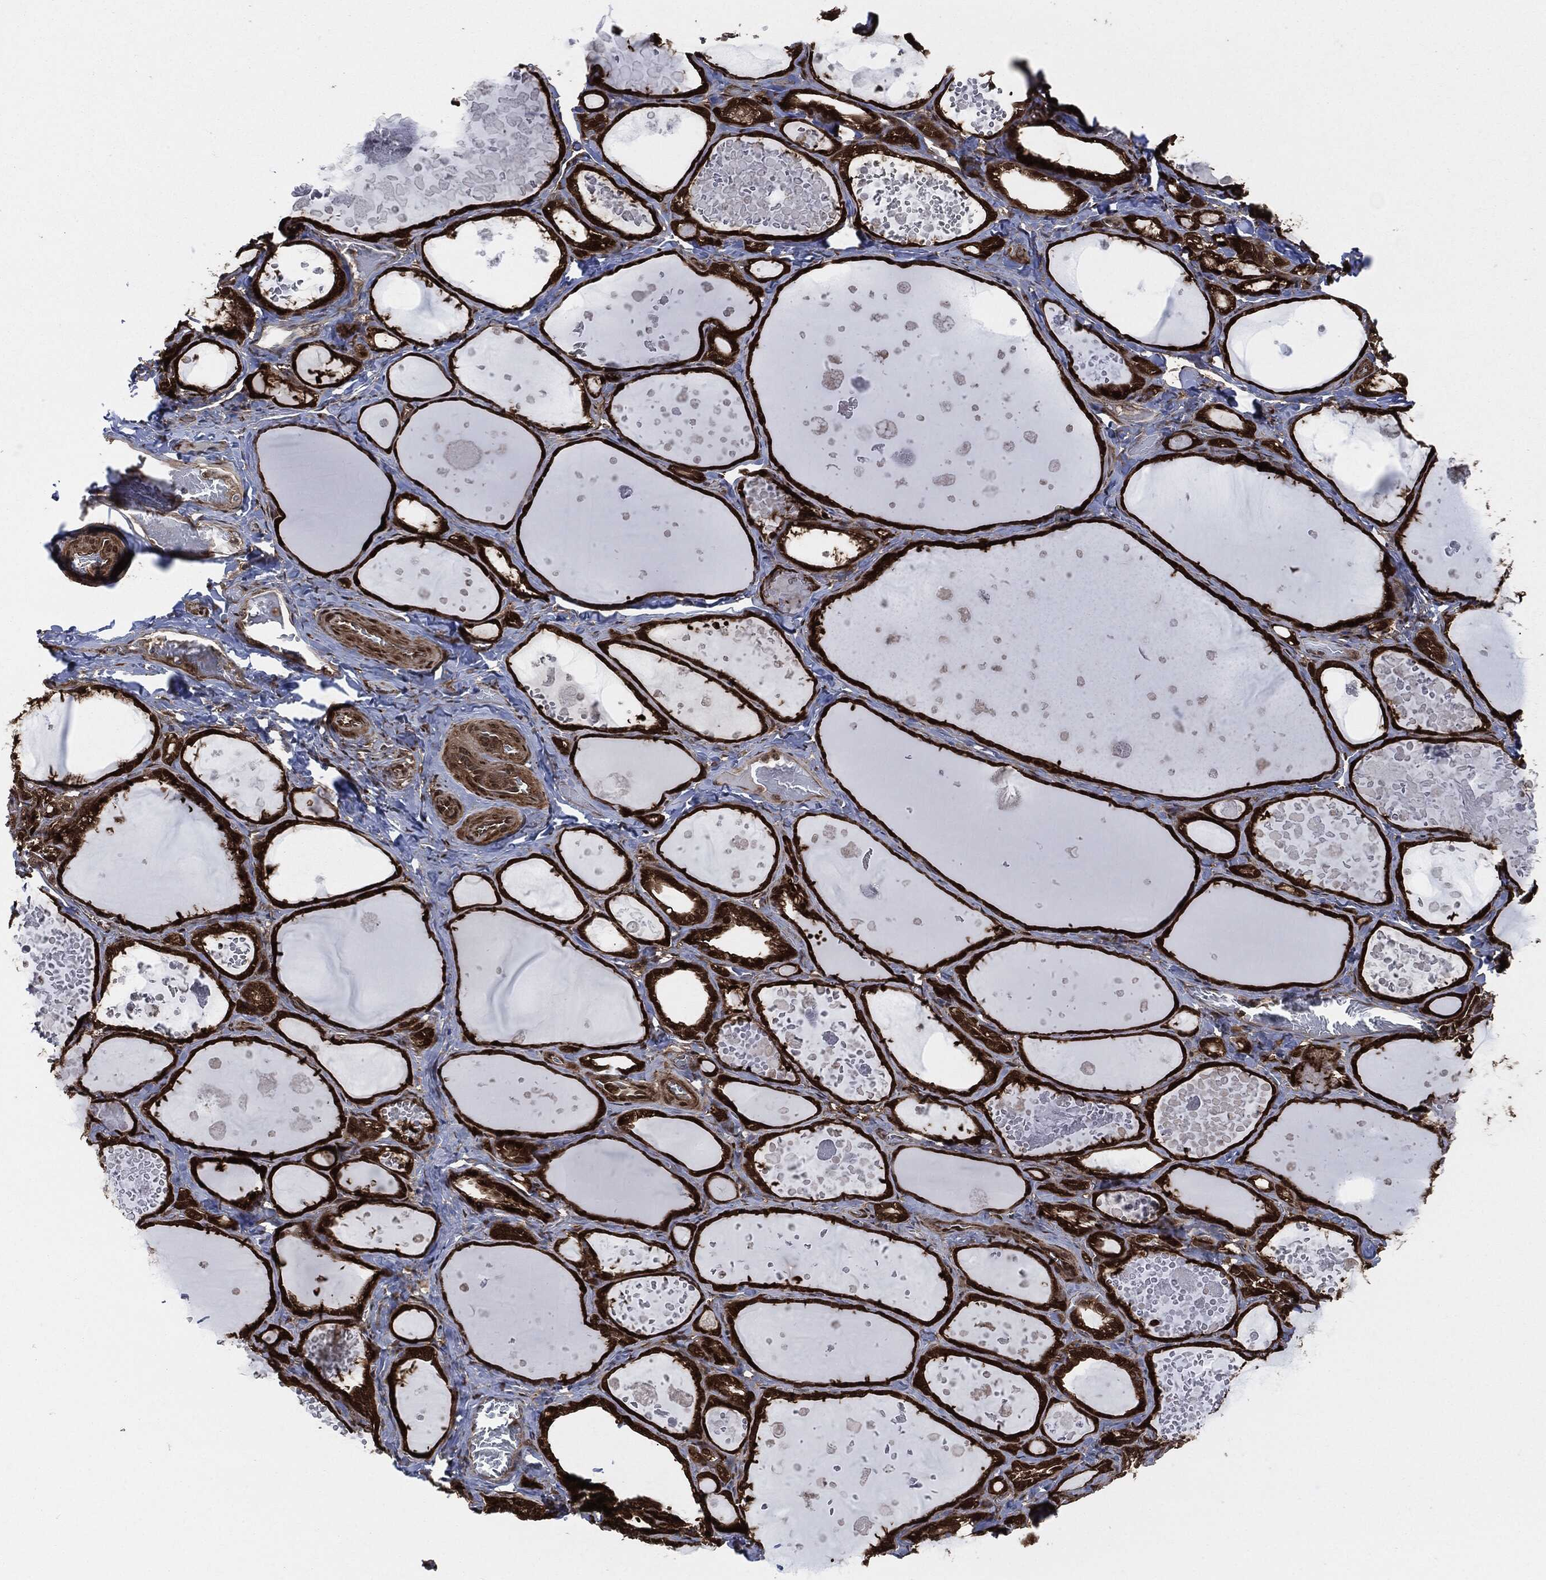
{"staining": {"intensity": "strong", "quantity": ">75%", "location": "cytoplasmic/membranous,nuclear"}, "tissue": "thyroid gland", "cell_type": "Glandular cells", "image_type": "normal", "snomed": [{"axis": "morphology", "description": "Normal tissue, NOS"}, {"axis": "topography", "description": "Thyroid gland"}], "caption": "Thyroid gland stained with DAB immunohistochemistry shows high levels of strong cytoplasmic/membranous,nuclear expression in about >75% of glandular cells. The staining was performed using DAB (3,3'-diaminobenzidine), with brown indicating positive protein expression. Nuclei are stained blue with hematoxylin.", "gene": "DCTN1", "patient": {"sex": "female", "age": 56}}